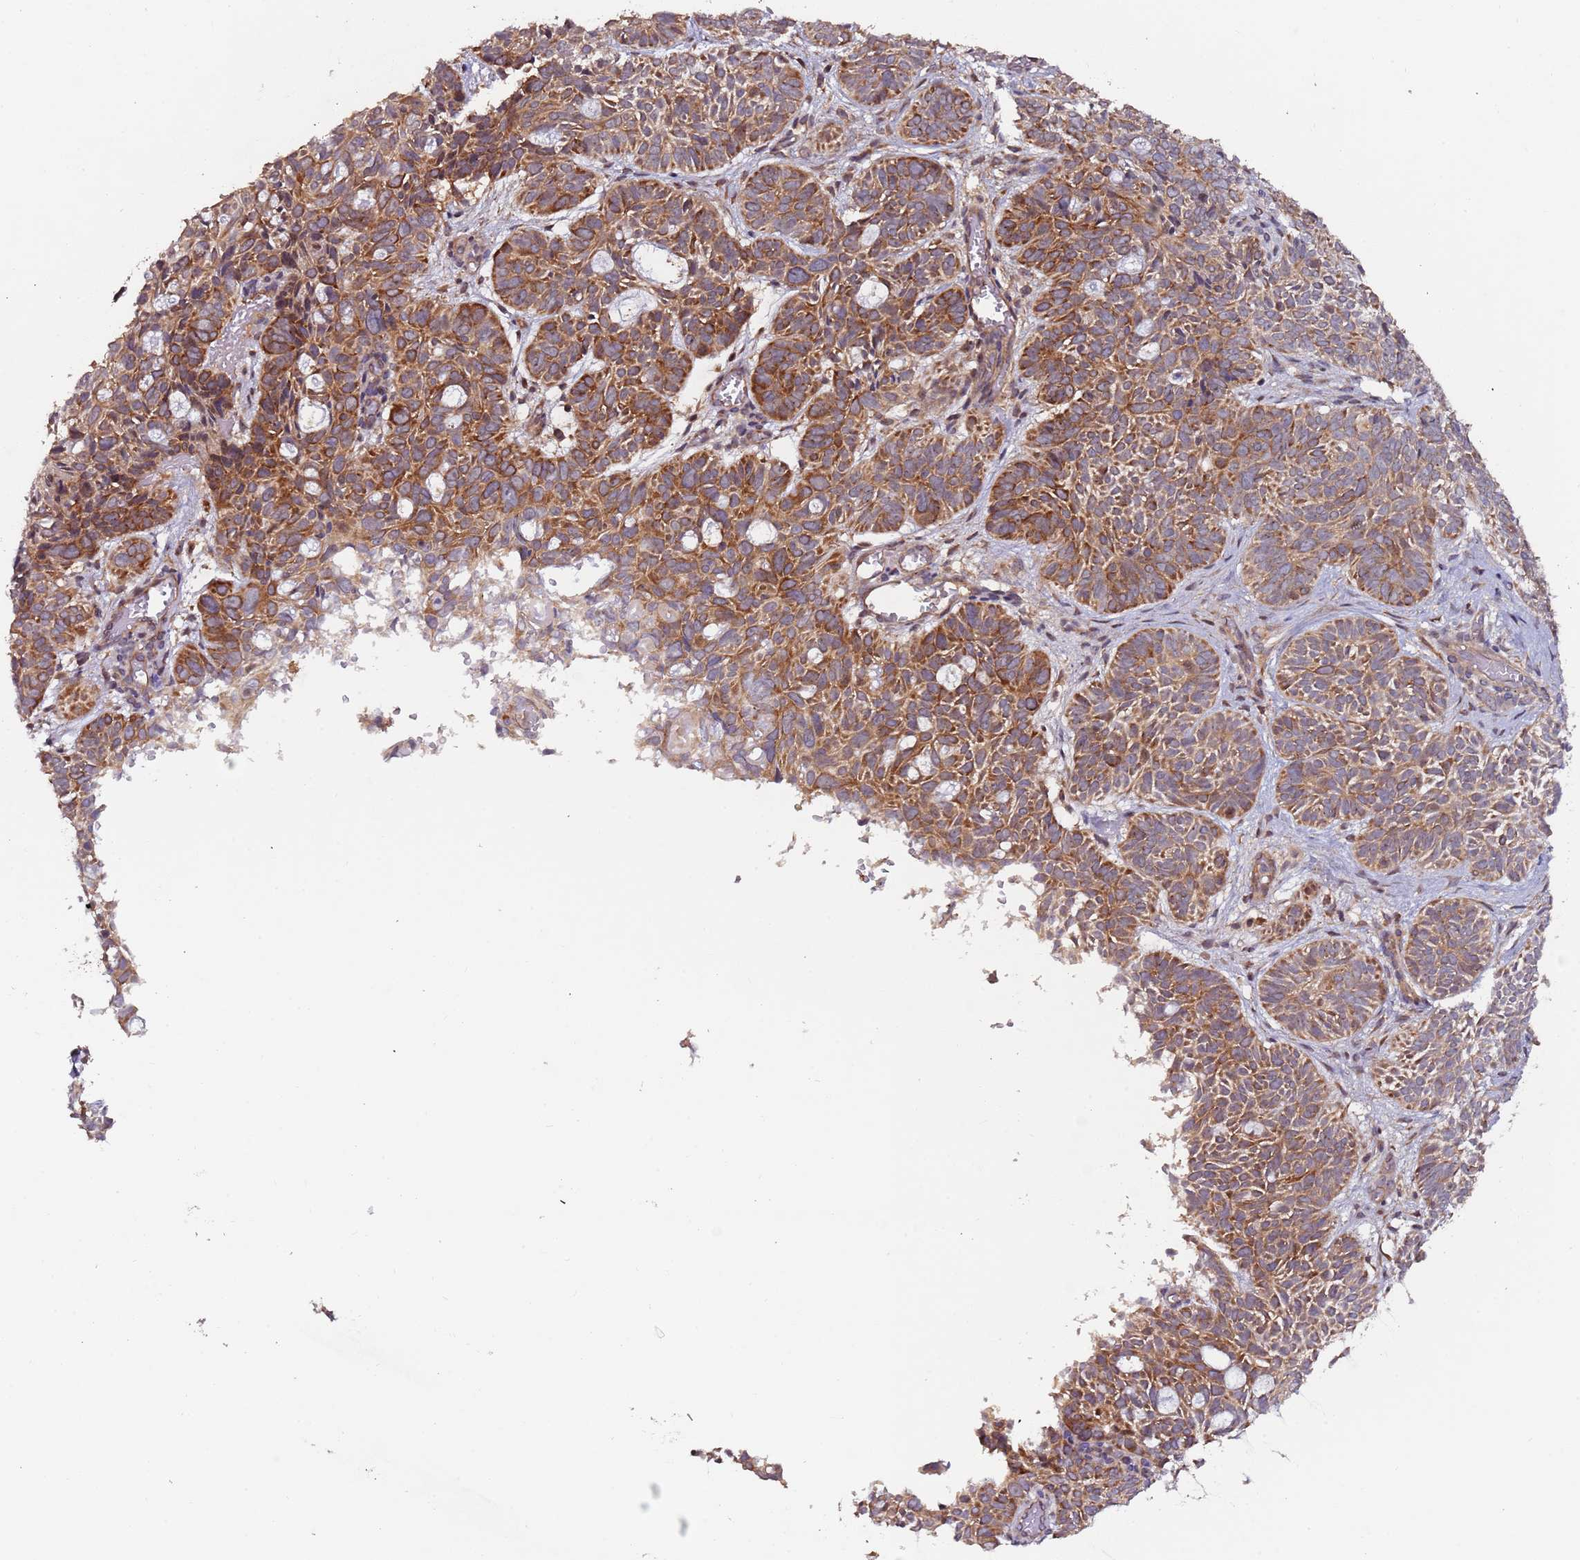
{"staining": {"intensity": "moderate", "quantity": ">75%", "location": "cytoplasmic/membranous"}, "tissue": "skin cancer", "cell_type": "Tumor cells", "image_type": "cancer", "snomed": [{"axis": "morphology", "description": "Basal cell carcinoma"}, {"axis": "topography", "description": "Skin"}], "caption": "DAB (3,3'-diaminobenzidine) immunohistochemical staining of skin cancer (basal cell carcinoma) shows moderate cytoplasmic/membranous protein positivity in approximately >75% of tumor cells. (Brightfield microscopy of DAB IHC at high magnification).", "gene": "KANSL1L", "patient": {"sex": "male", "age": 69}}